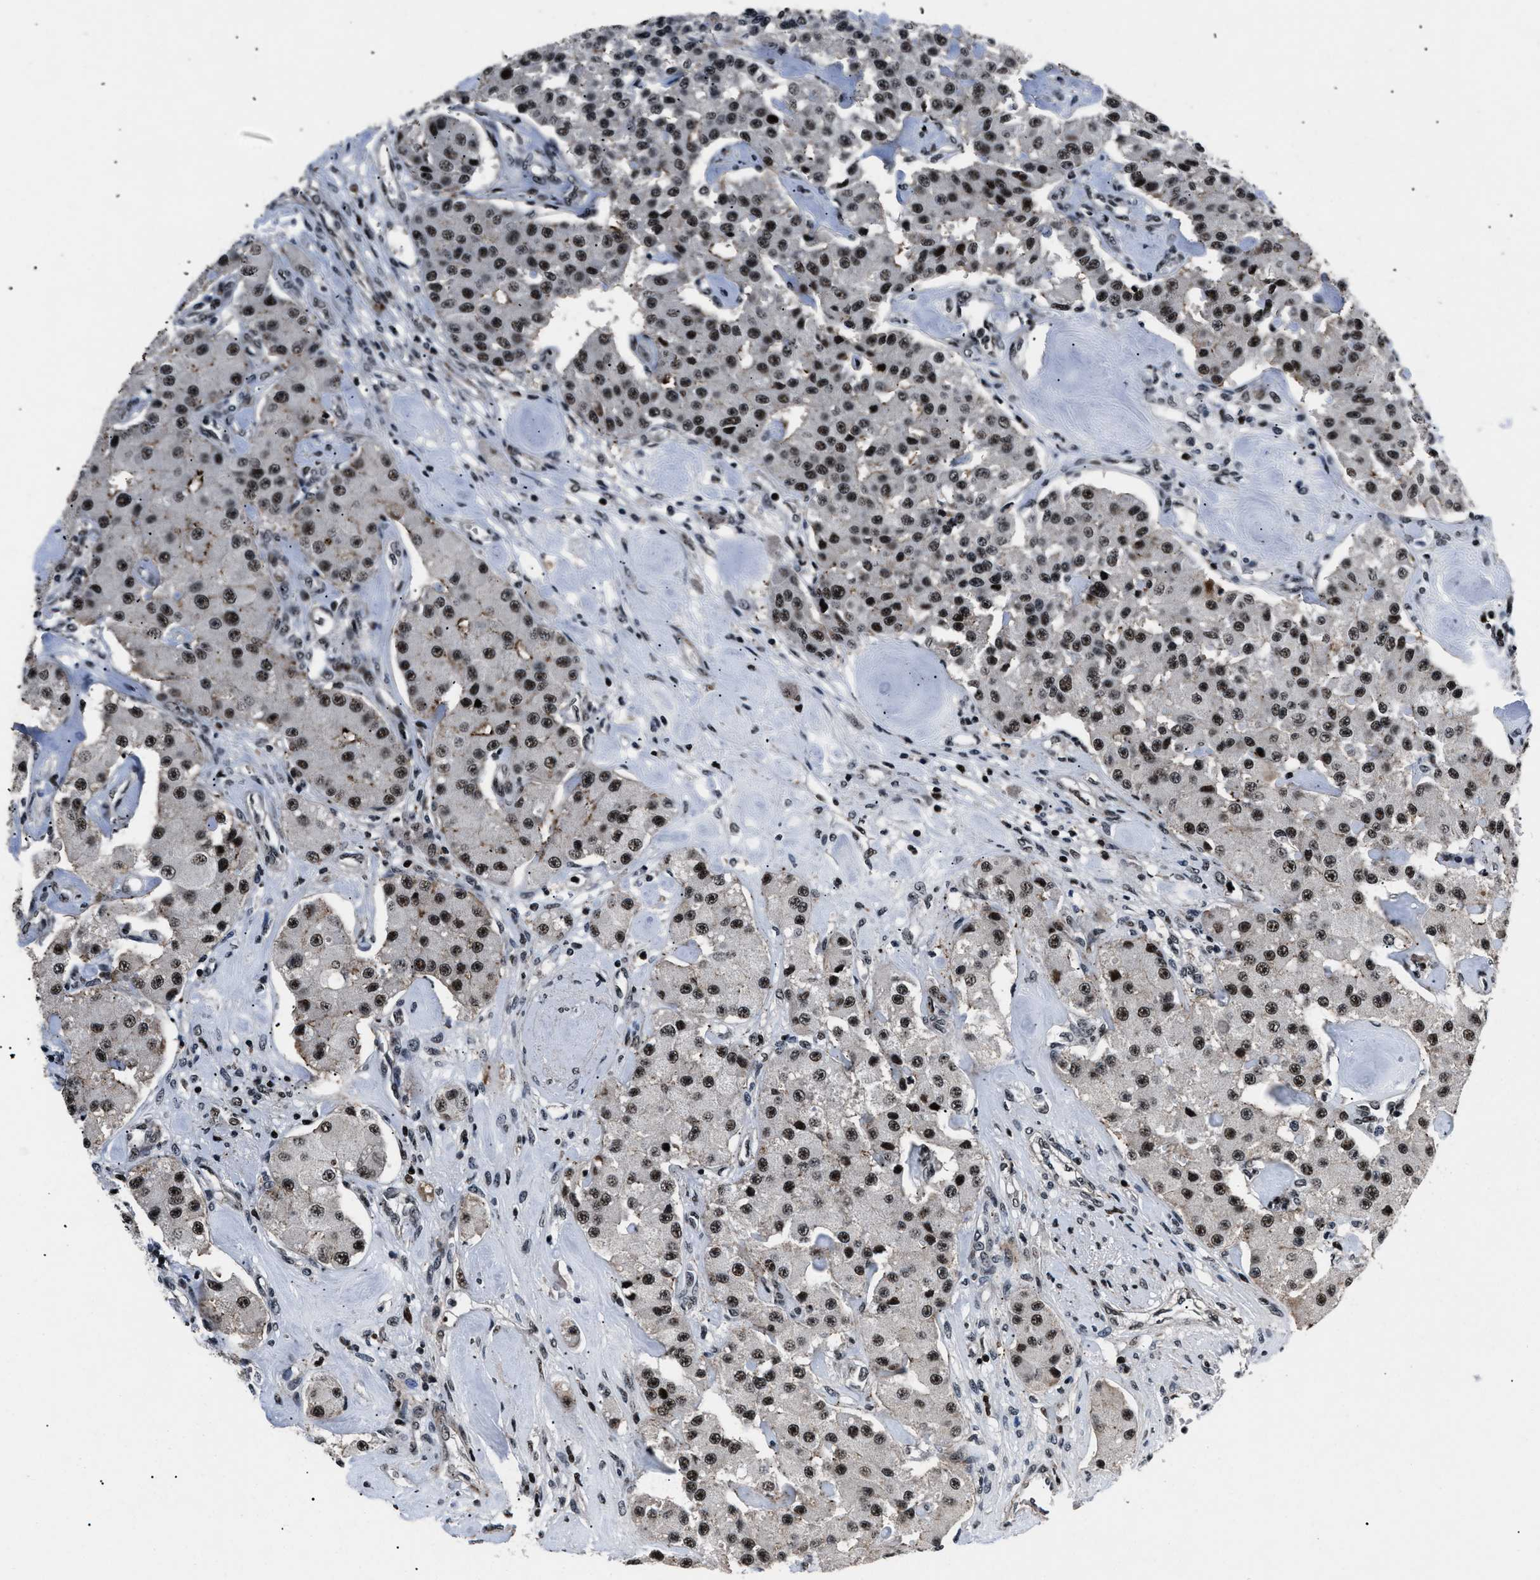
{"staining": {"intensity": "strong", "quantity": ">75%", "location": "nuclear"}, "tissue": "carcinoid", "cell_type": "Tumor cells", "image_type": "cancer", "snomed": [{"axis": "morphology", "description": "Carcinoid, malignant, NOS"}, {"axis": "topography", "description": "Pancreas"}], "caption": "Carcinoid tissue displays strong nuclear expression in approximately >75% of tumor cells", "gene": "SMARCB1", "patient": {"sex": "male", "age": 41}}